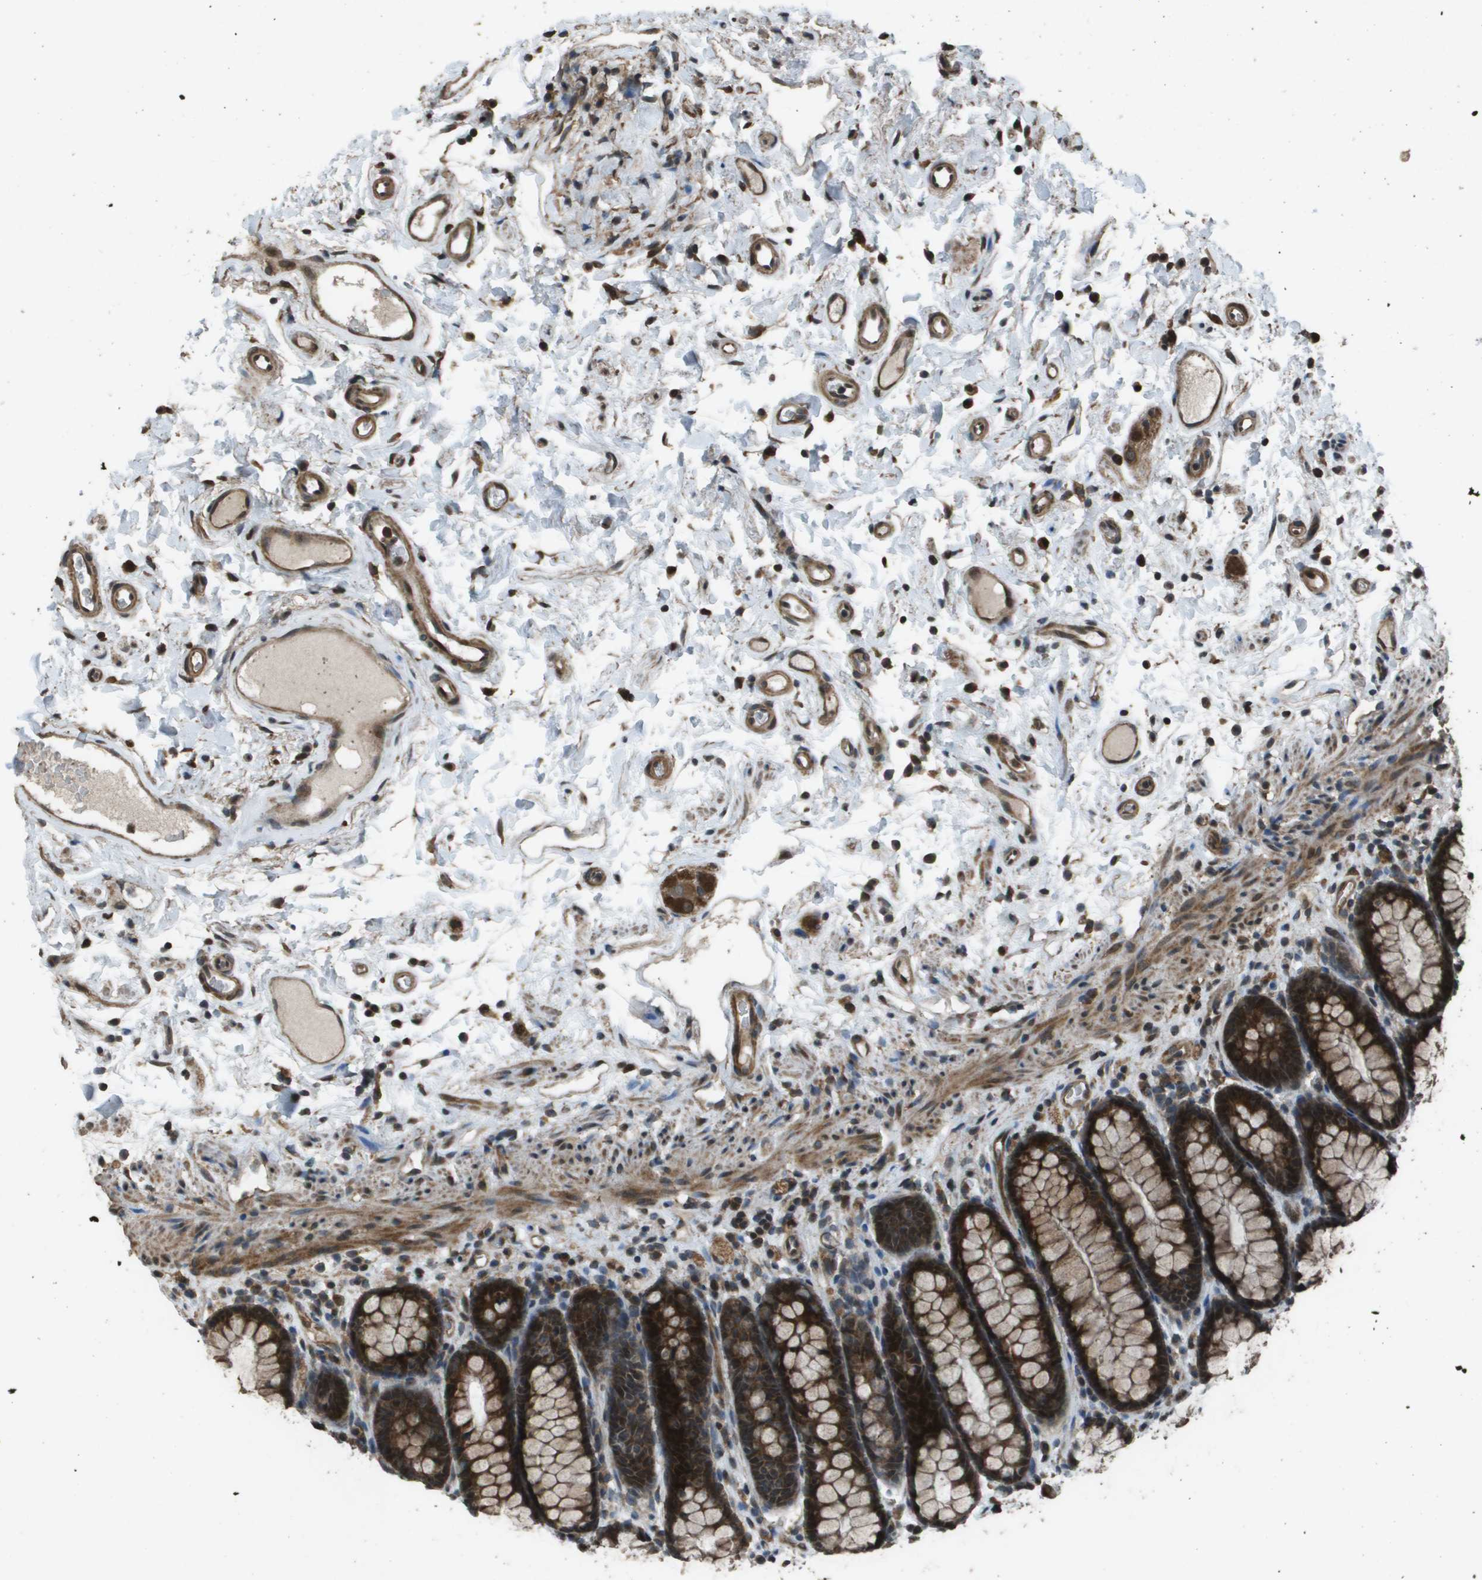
{"staining": {"intensity": "strong", "quantity": ">75%", "location": "cytoplasmic/membranous"}, "tissue": "rectum", "cell_type": "Glandular cells", "image_type": "normal", "snomed": [{"axis": "morphology", "description": "Normal tissue, NOS"}, {"axis": "topography", "description": "Rectum"}], "caption": "Human rectum stained with a protein marker demonstrates strong staining in glandular cells.", "gene": "FIG4", "patient": {"sex": "male", "age": 92}}